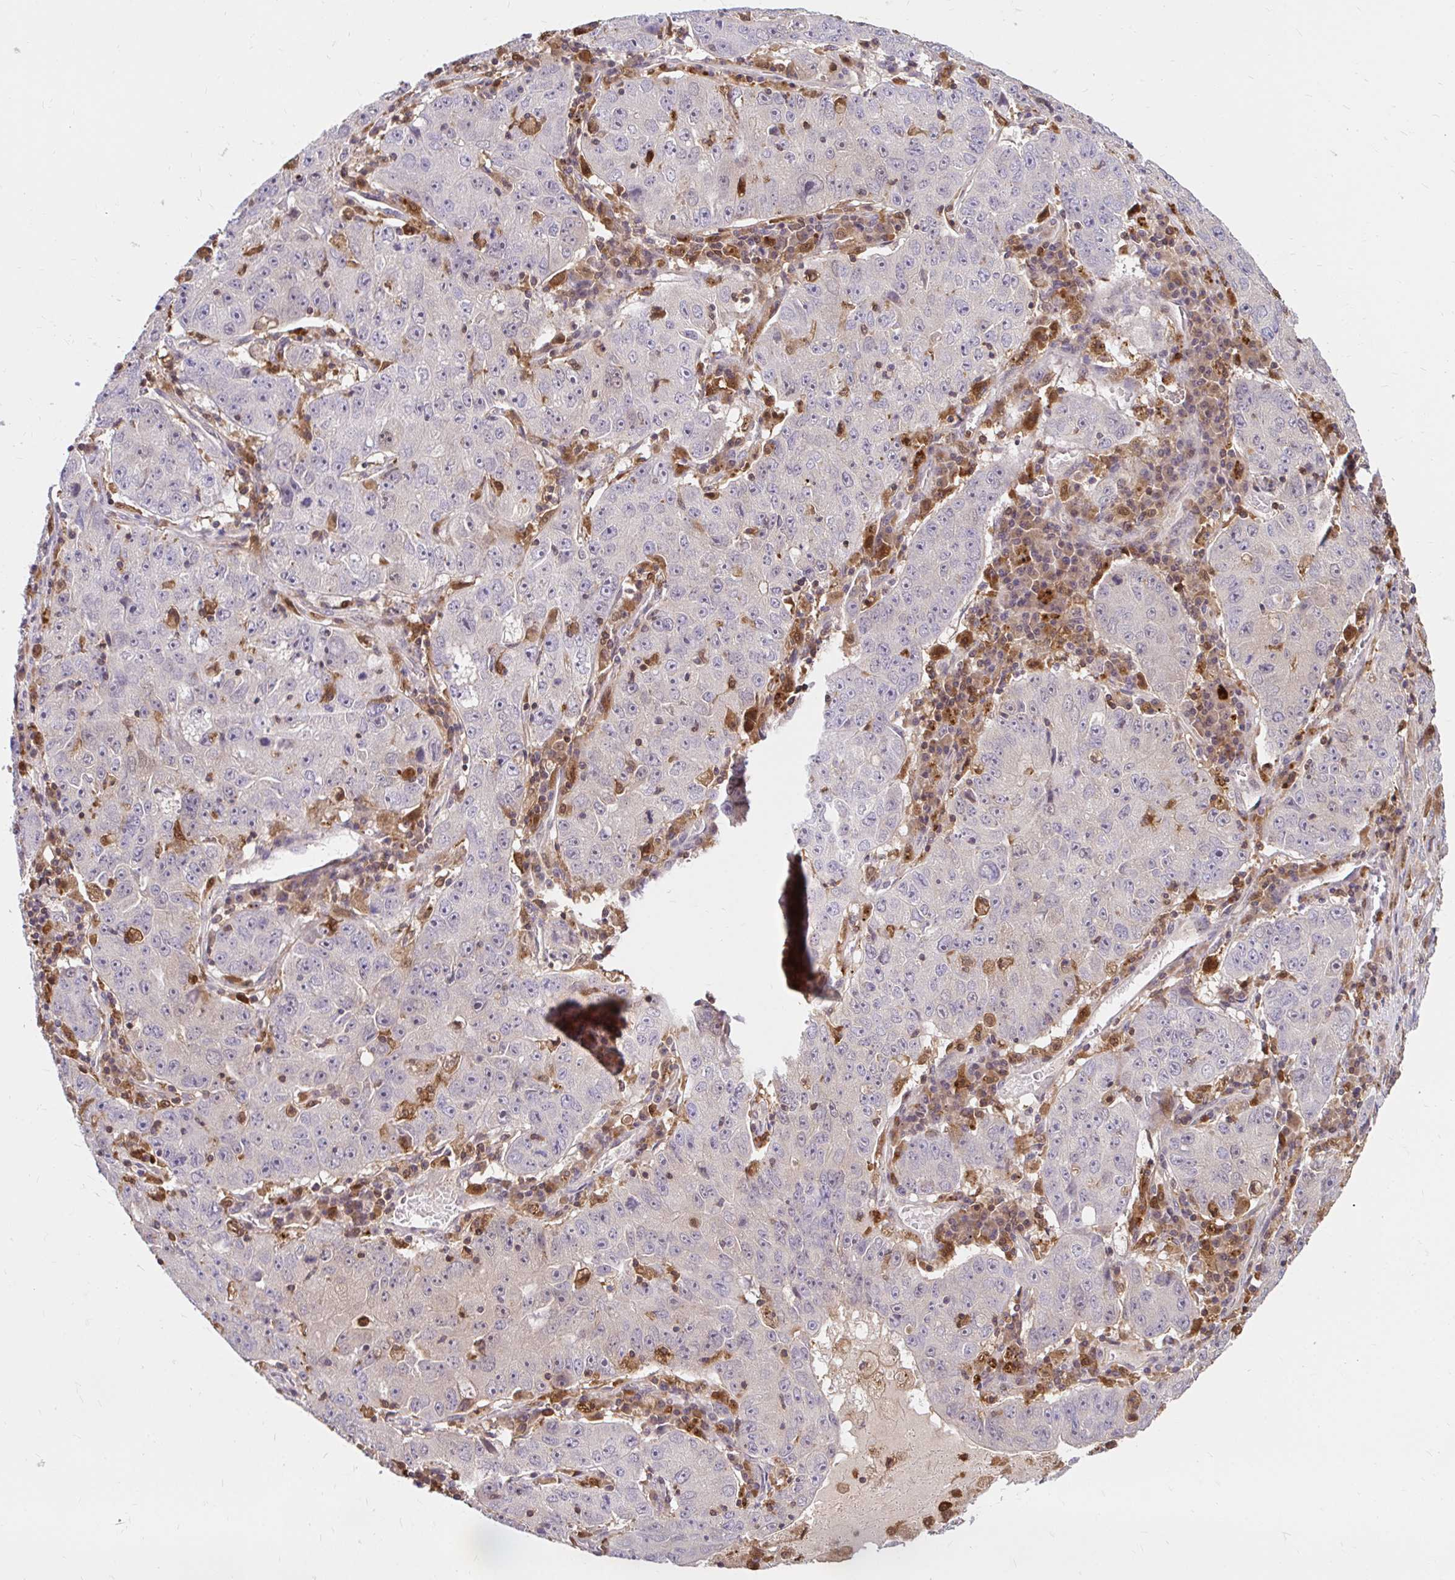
{"staining": {"intensity": "negative", "quantity": "none", "location": "none"}, "tissue": "lung cancer", "cell_type": "Tumor cells", "image_type": "cancer", "snomed": [{"axis": "morphology", "description": "Normal morphology"}, {"axis": "morphology", "description": "Adenocarcinoma, NOS"}, {"axis": "topography", "description": "Lymph node"}, {"axis": "topography", "description": "Lung"}], "caption": "An immunohistochemistry (IHC) histopathology image of lung adenocarcinoma is shown. There is no staining in tumor cells of lung adenocarcinoma.", "gene": "PYCARD", "patient": {"sex": "female", "age": 57}}